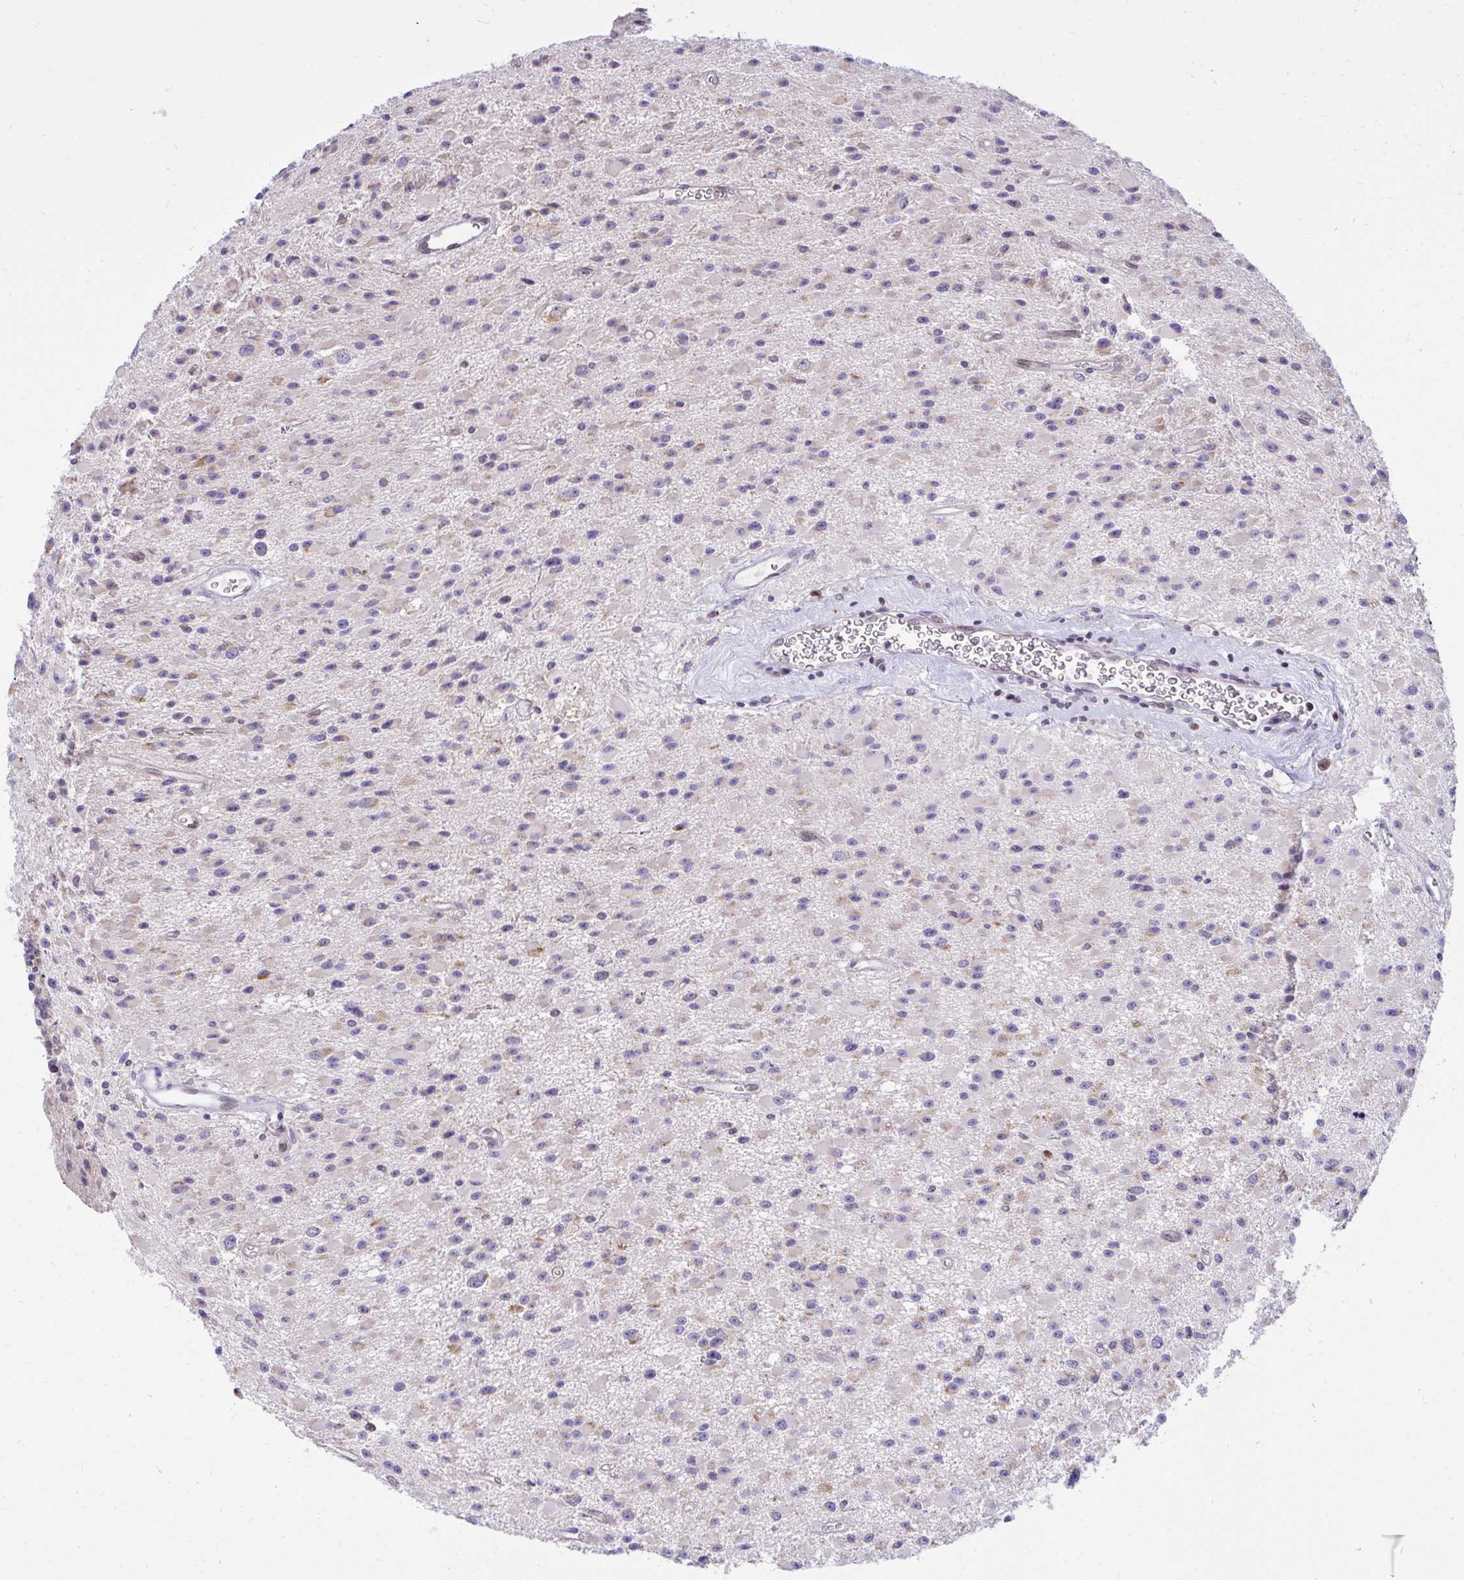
{"staining": {"intensity": "negative", "quantity": "none", "location": "none"}, "tissue": "glioma", "cell_type": "Tumor cells", "image_type": "cancer", "snomed": [{"axis": "morphology", "description": "Glioma, malignant, High grade"}, {"axis": "topography", "description": "Brain"}], "caption": "Tumor cells show no significant protein expression in high-grade glioma (malignant).", "gene": "RPS6KA2", "patient": {"sex": "male", "age": 29}}